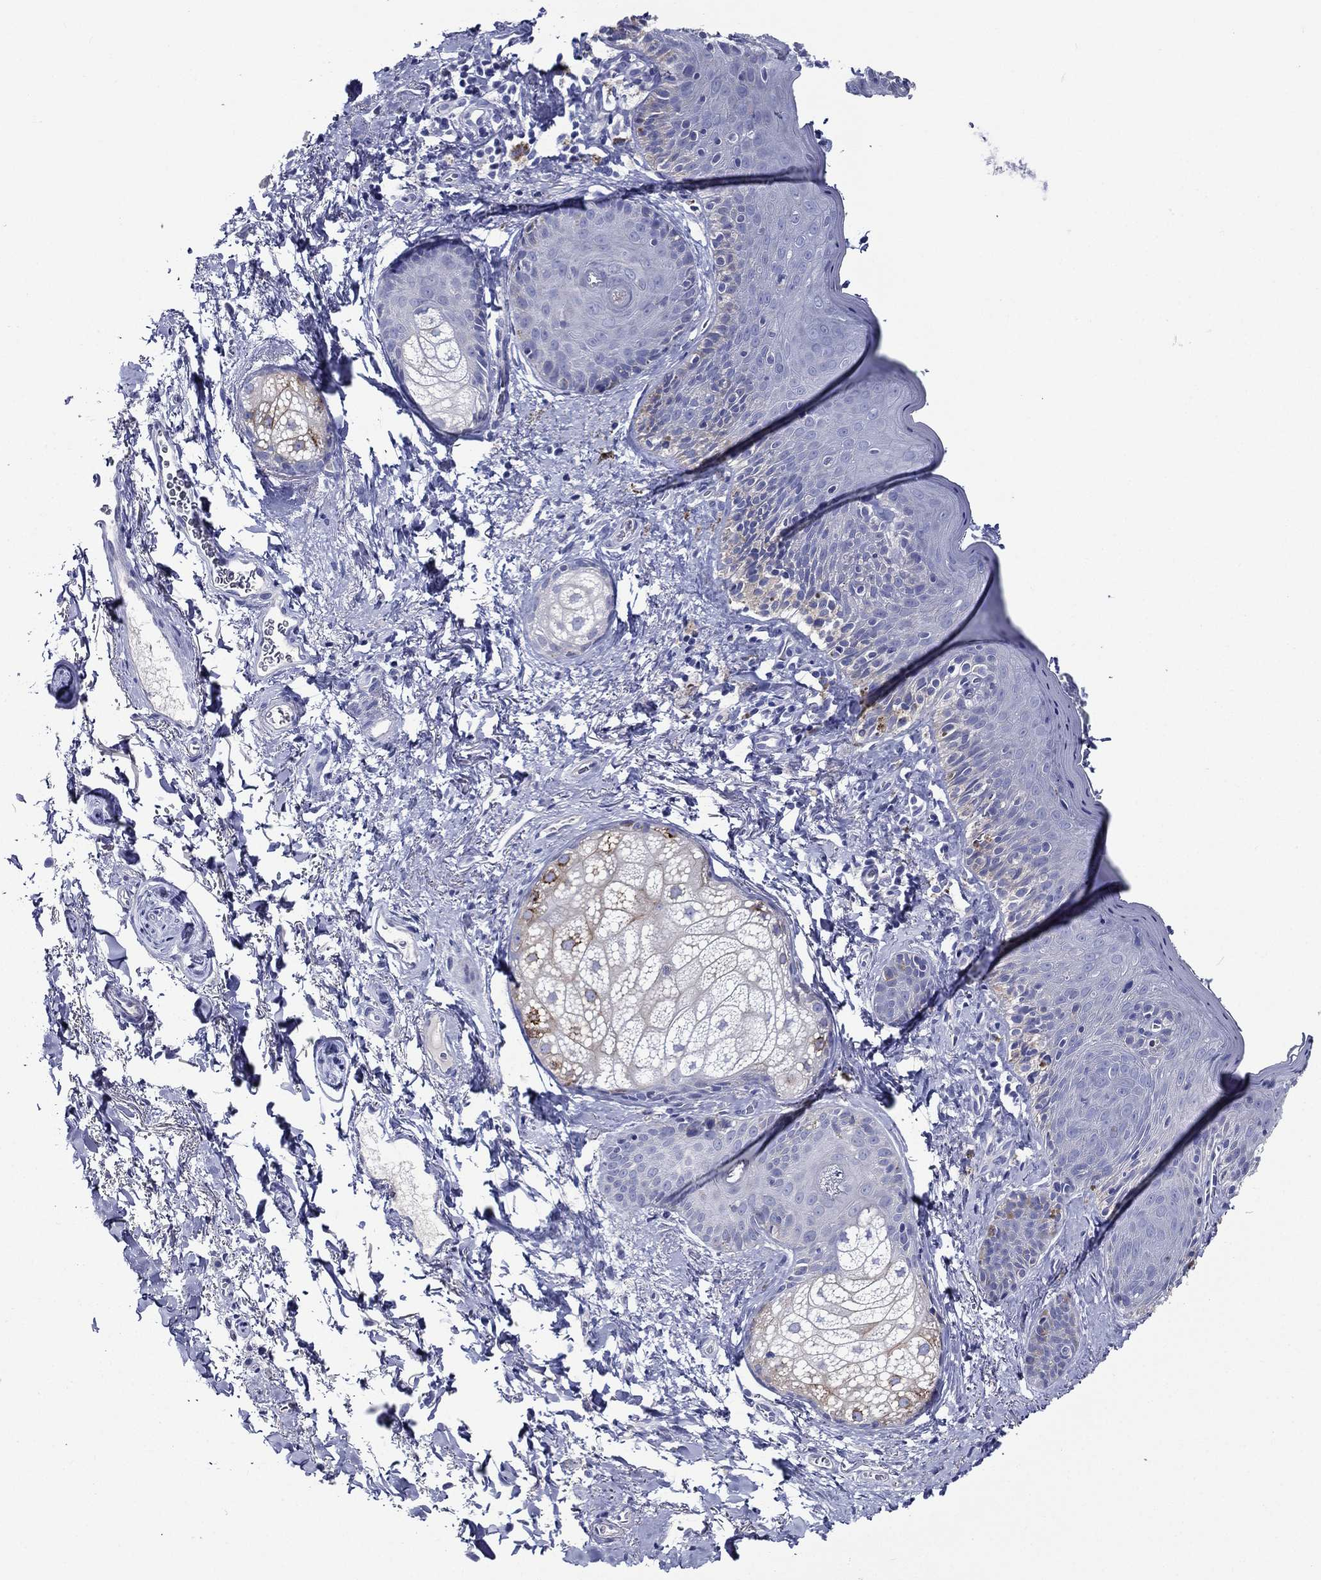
{"staining": {"intensity": "negative", "quantity": "none", "location": "none"}, "tissue": "vagina", "cell_type": "Squamous epithelial cells", "image_type": "normal", "snomed": [{"axis": "morphology", "description": "Normal tissue, NOS"}, {"axis": "topography", "description": "Vagina"}], "caption": "Immunohistochemical staining of normal human vagina reveals no significant expression in squamous epithelial cells. (DAB immunohistochemistry with hematoxylin counter stain).", "gene": "ACE2", "patient": {"sex": "female", "age": 66}}